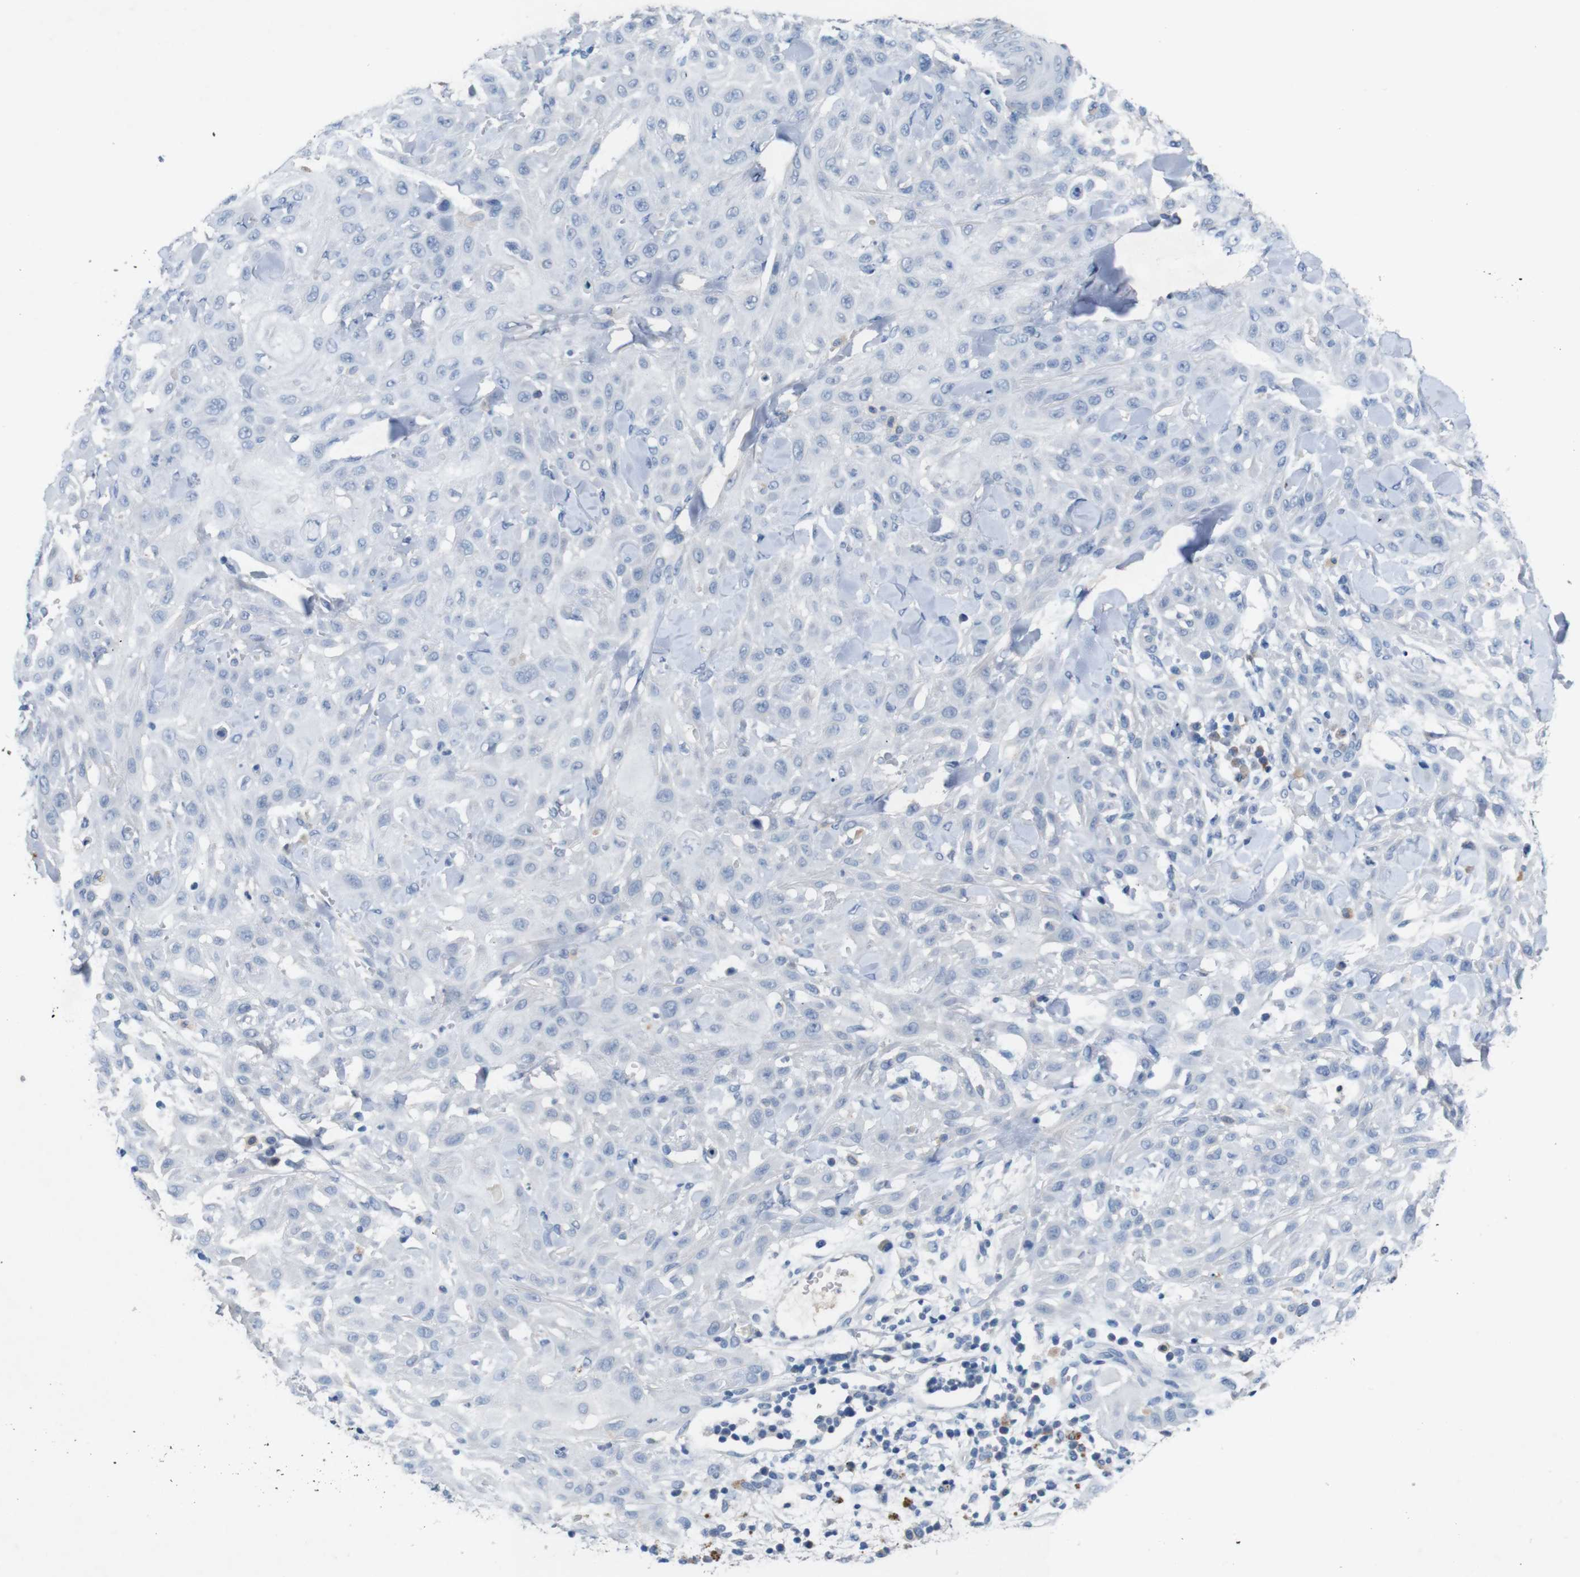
{"staining": {"intensity": "negative", "quantity": "none", "location": "none"}, "tissue": "skin cancer", "cell_type": "Tumor cells", "image_type": "cancer", "snomed": [{"axis": "morphology", "description": "Squamous cell carcinoma, NOS"}, {"axis": "topography", "description": "Skin"}], "caption": "Immunohistochemistry (IHC) of skin cancer exhibits no positivity in tumor cells.", "gene": "SLC2A8", "patient": {"sex": "male", "age": 24}}